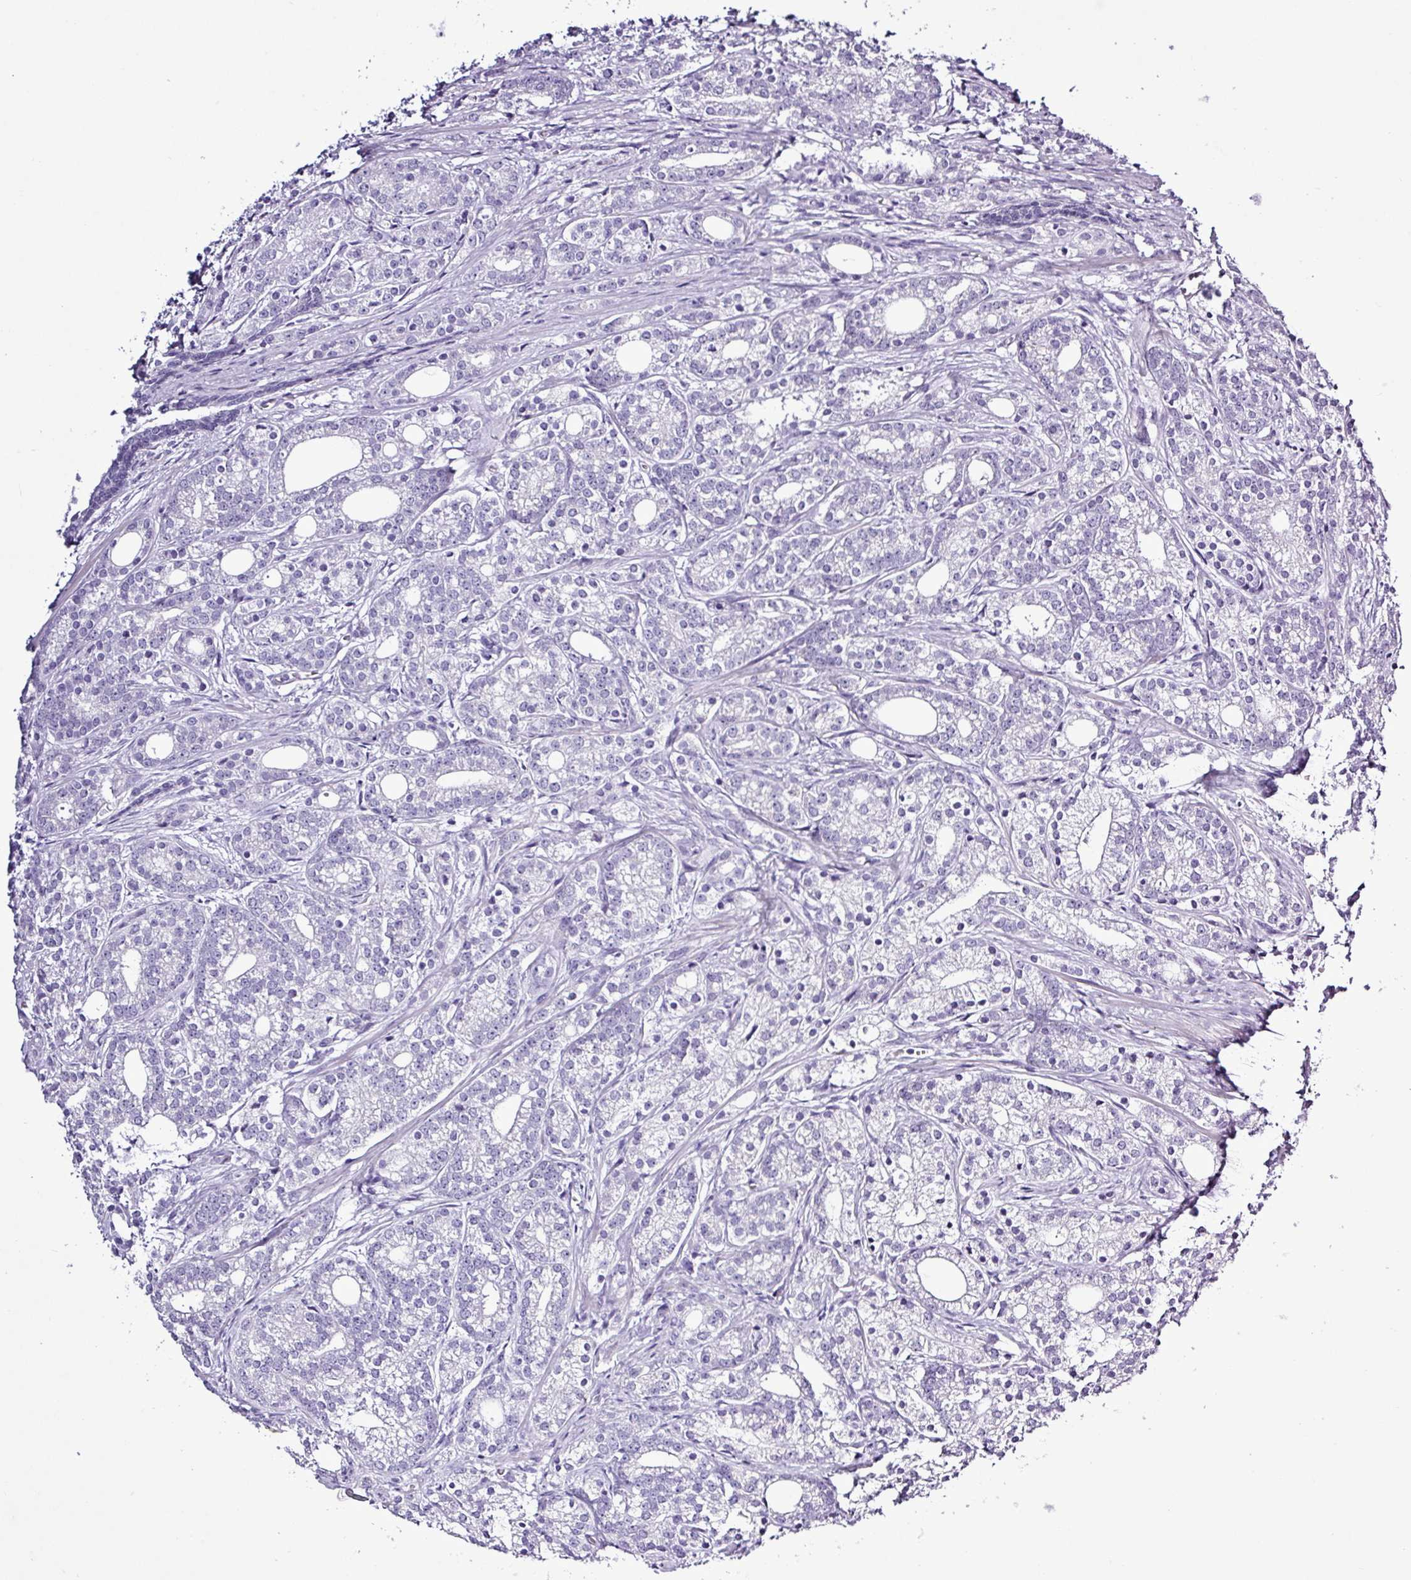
{"staining": {"intensity": "negative", "quantity": "none", "location": "none"}, "tissue": "prostate cancer", "cell_type": "Tumor cells", "image_type": "cancer", "snomed": [{"axis": "morphology", "description": "Adenocarcinoma, Low grade"}, {"axis": "topography", "description": "Prostate"}], "caption": "This histopathology image is of prostate low-grade adenocarcinoma stained with immunohistochemistry to label a protein in brown with the nuclei are counter-stained blue. There is no staining in tumor cells.", "gene": "ALDH3A1", "patient": {"sex": "male", "age": 71}}